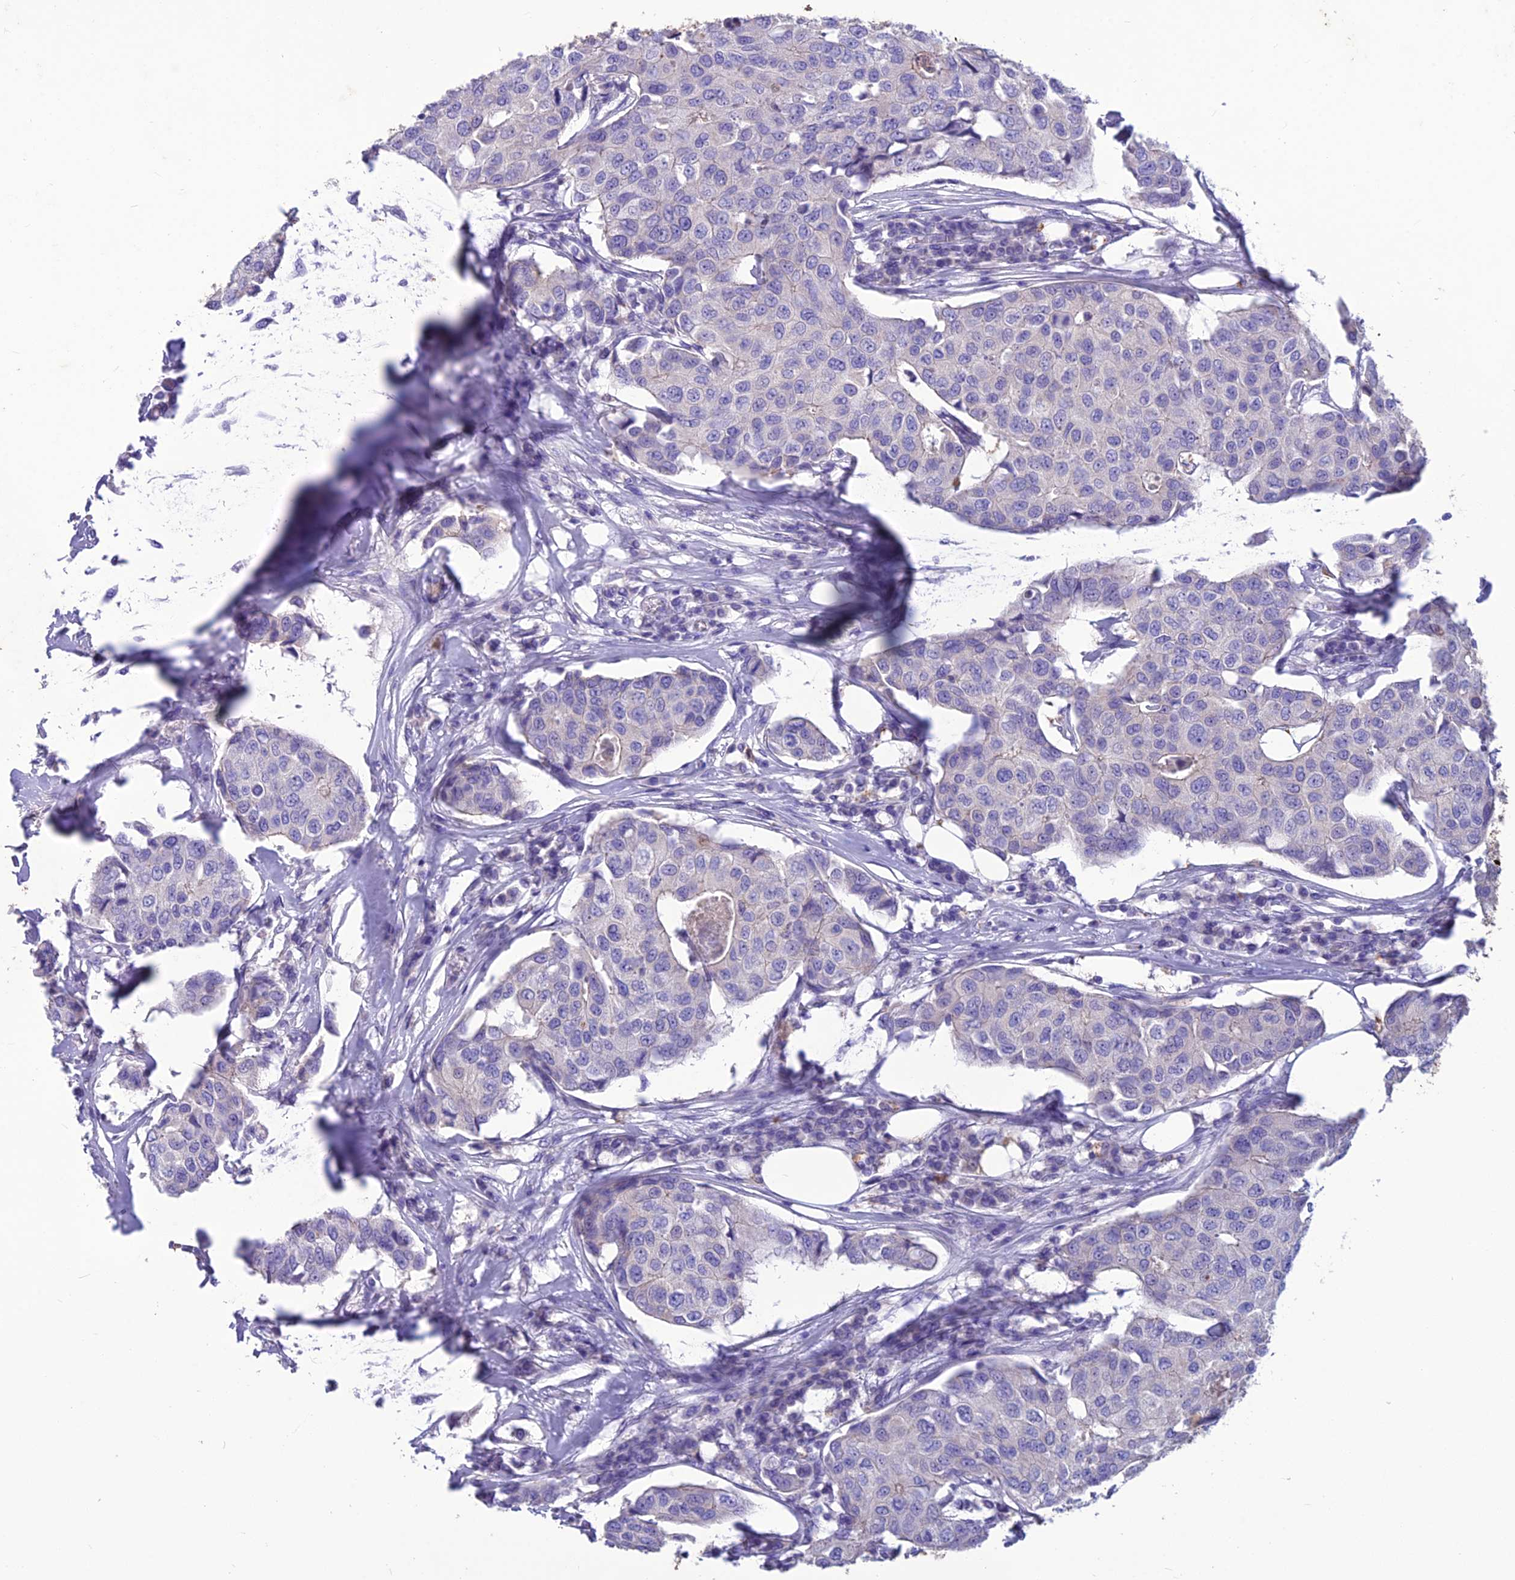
{"staining": {"intensity": "negative", "quantity": "none", "location": "none"}, "tissue": "breast cancer", "cell_type": "Tumor cells", "image_type": "cancer", "snomed": [{"axis": "morphology", "description": "Duct carcinoma"}, {"axis": "topography", "description": "Breast"}], "caption": "There is no significant positivity in tumor cells of breast invasive ductal carcinoma.", "gene": "IFT172", "patient": {"sex": "female", "age": 80}}